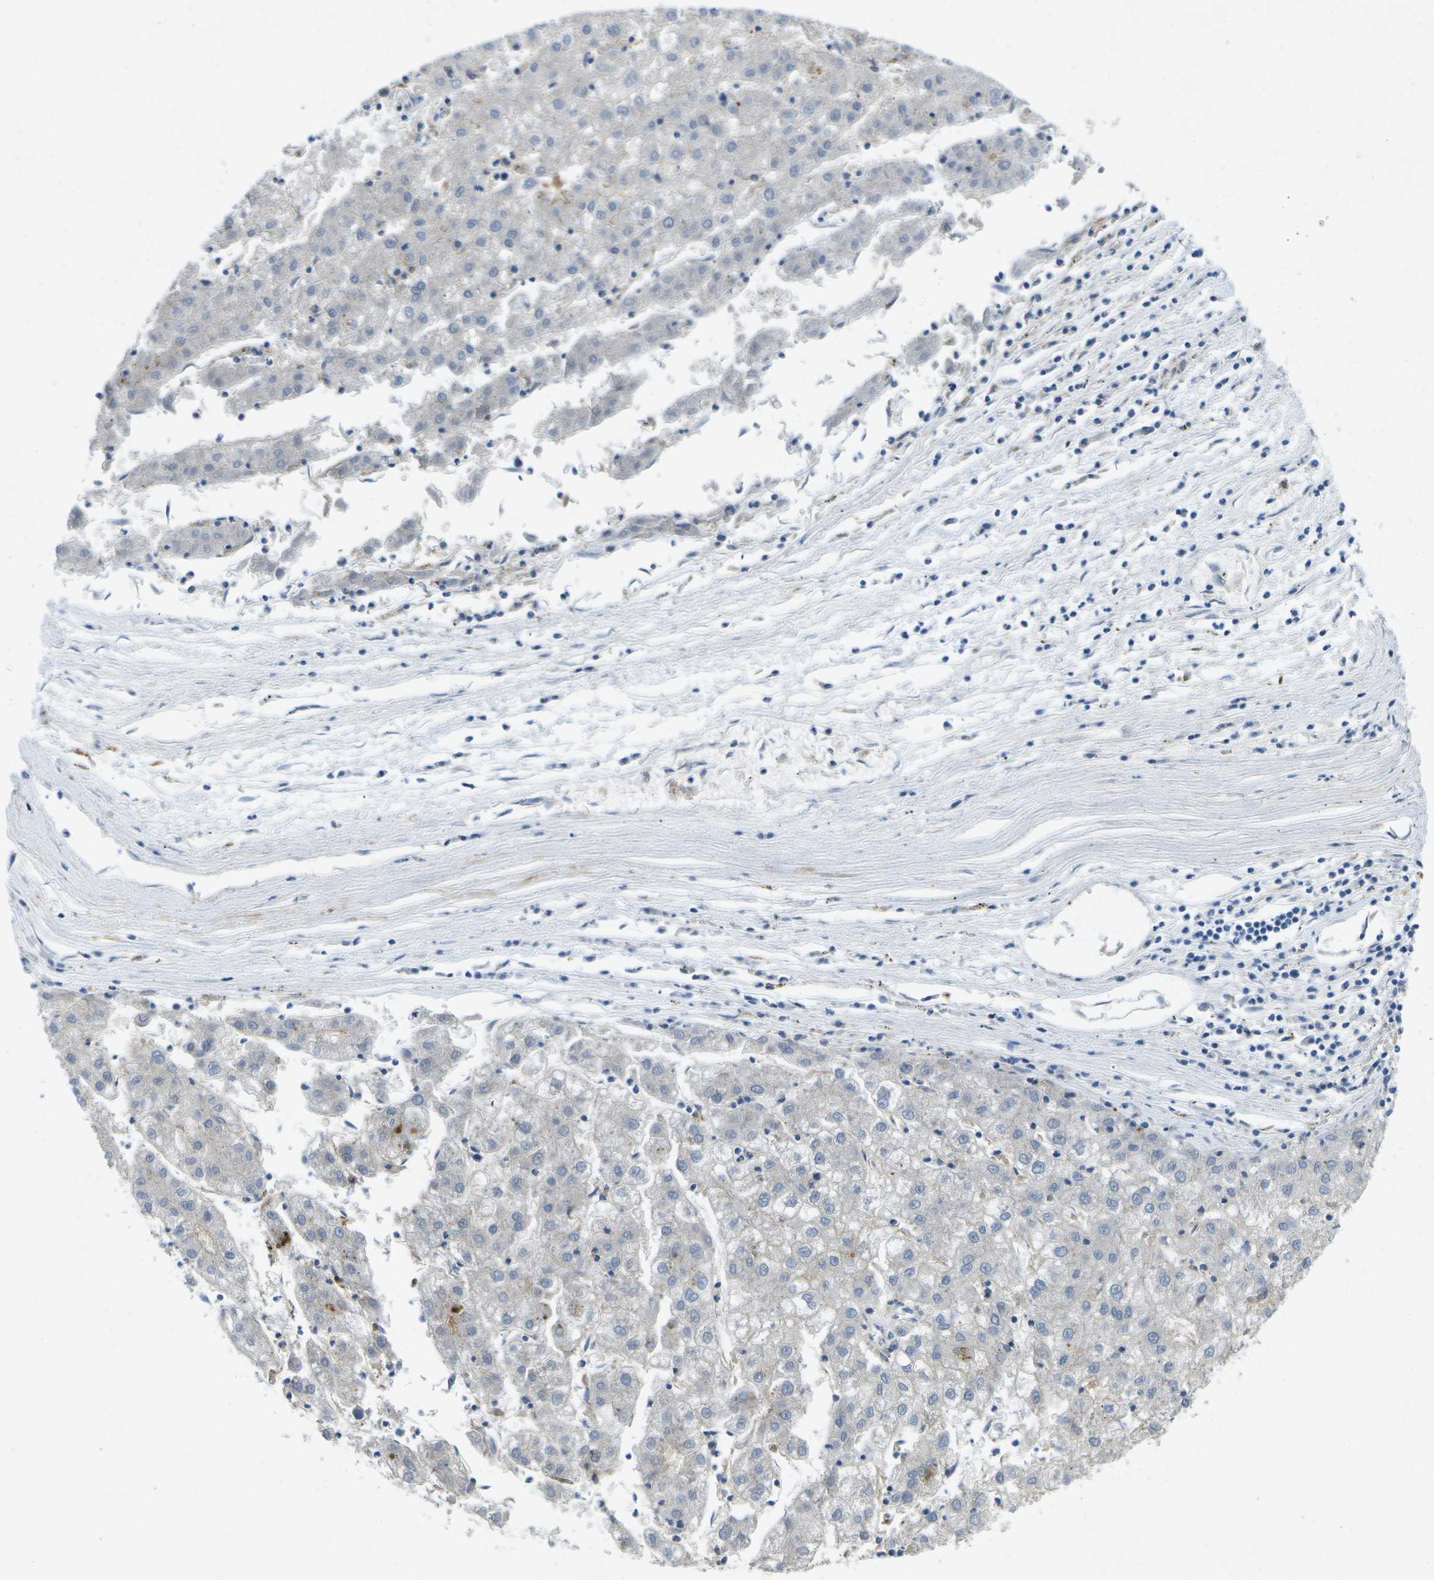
{"staining": {"intensity": "negative", "quantity": "none", "location": "none"}, "tissue": "liver cancer", "cell_type": "Tumor cells", "image_type": "cancer", "snomed": [{"axis": "morphology", "description": "Carcinoma, Hepatocellular, NOS"}, {"axis": "topography", "description": "Liver"}], "caption": "Micrograph shows no significant protein expression in tumor cells of liver cancer.", "gene": "LIPG", "patient": {"sex": "male", "age": 72}}